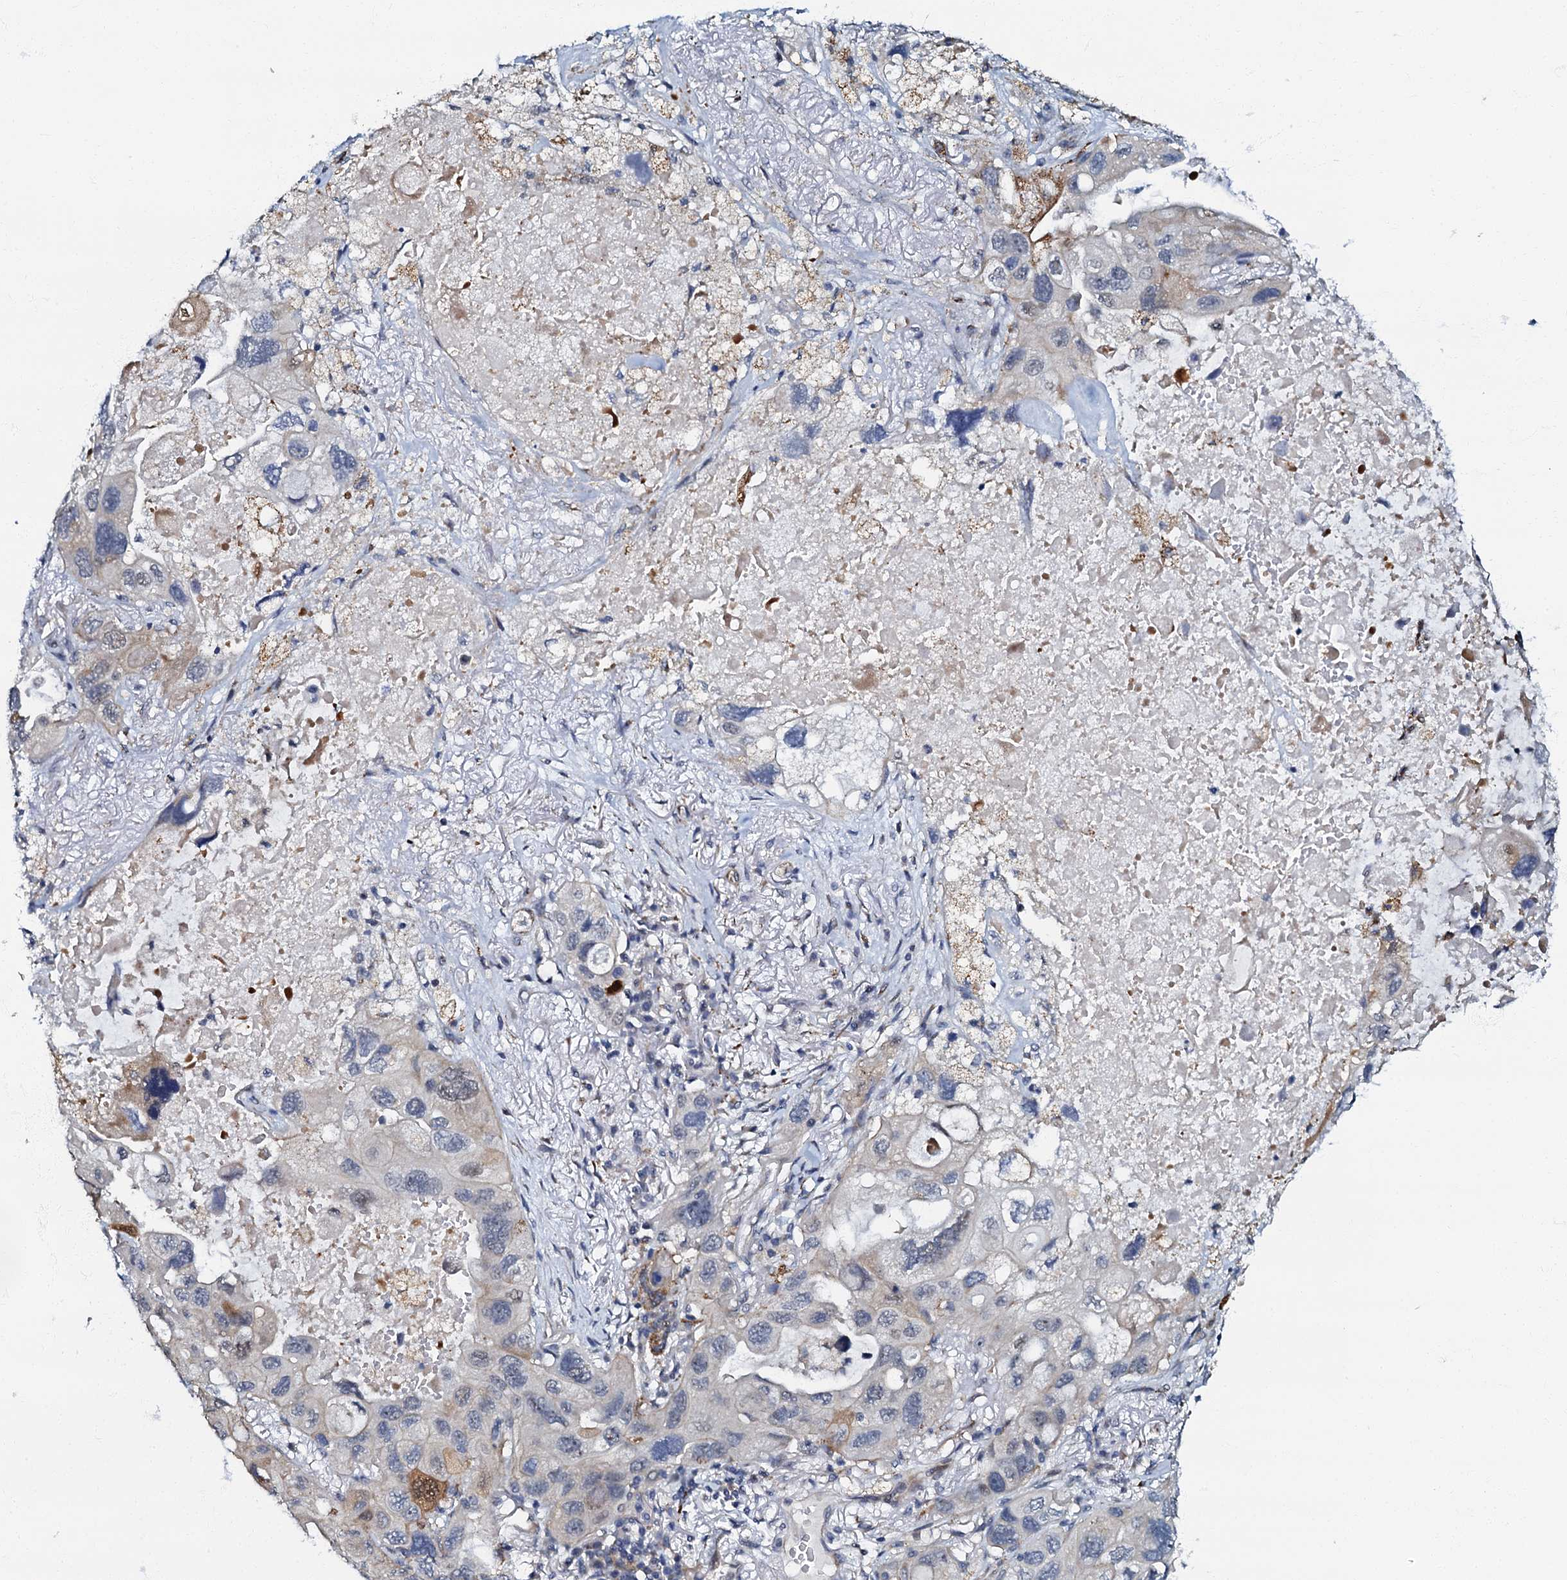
{"staining": {"intensity": "moderate", "quantity": "<25%", "location": "cytoplasmic/membranous,nuclear"}, "tissue": "lung cancer", "cell_type": "Tumor cells", "image_type": "cancer", "snomed": [{"axis": "morphology", "description": "Squamous cell carcinoma, NOS"}, {"axis": "topography", "description": "Lung"}], "caption": "IHC image of neoplastic tissue: lung cancer stained using immunohistochemistry (IHC) shows low levels of moderate protein expression localized specifically in the cytoplasmic/membranous and nuclear of tumor cells, appearing as a cytoplasmic/membranous and nuclear brown color.", "gene": "OLAH", "patient": {"sex": "female", "age": 73}}